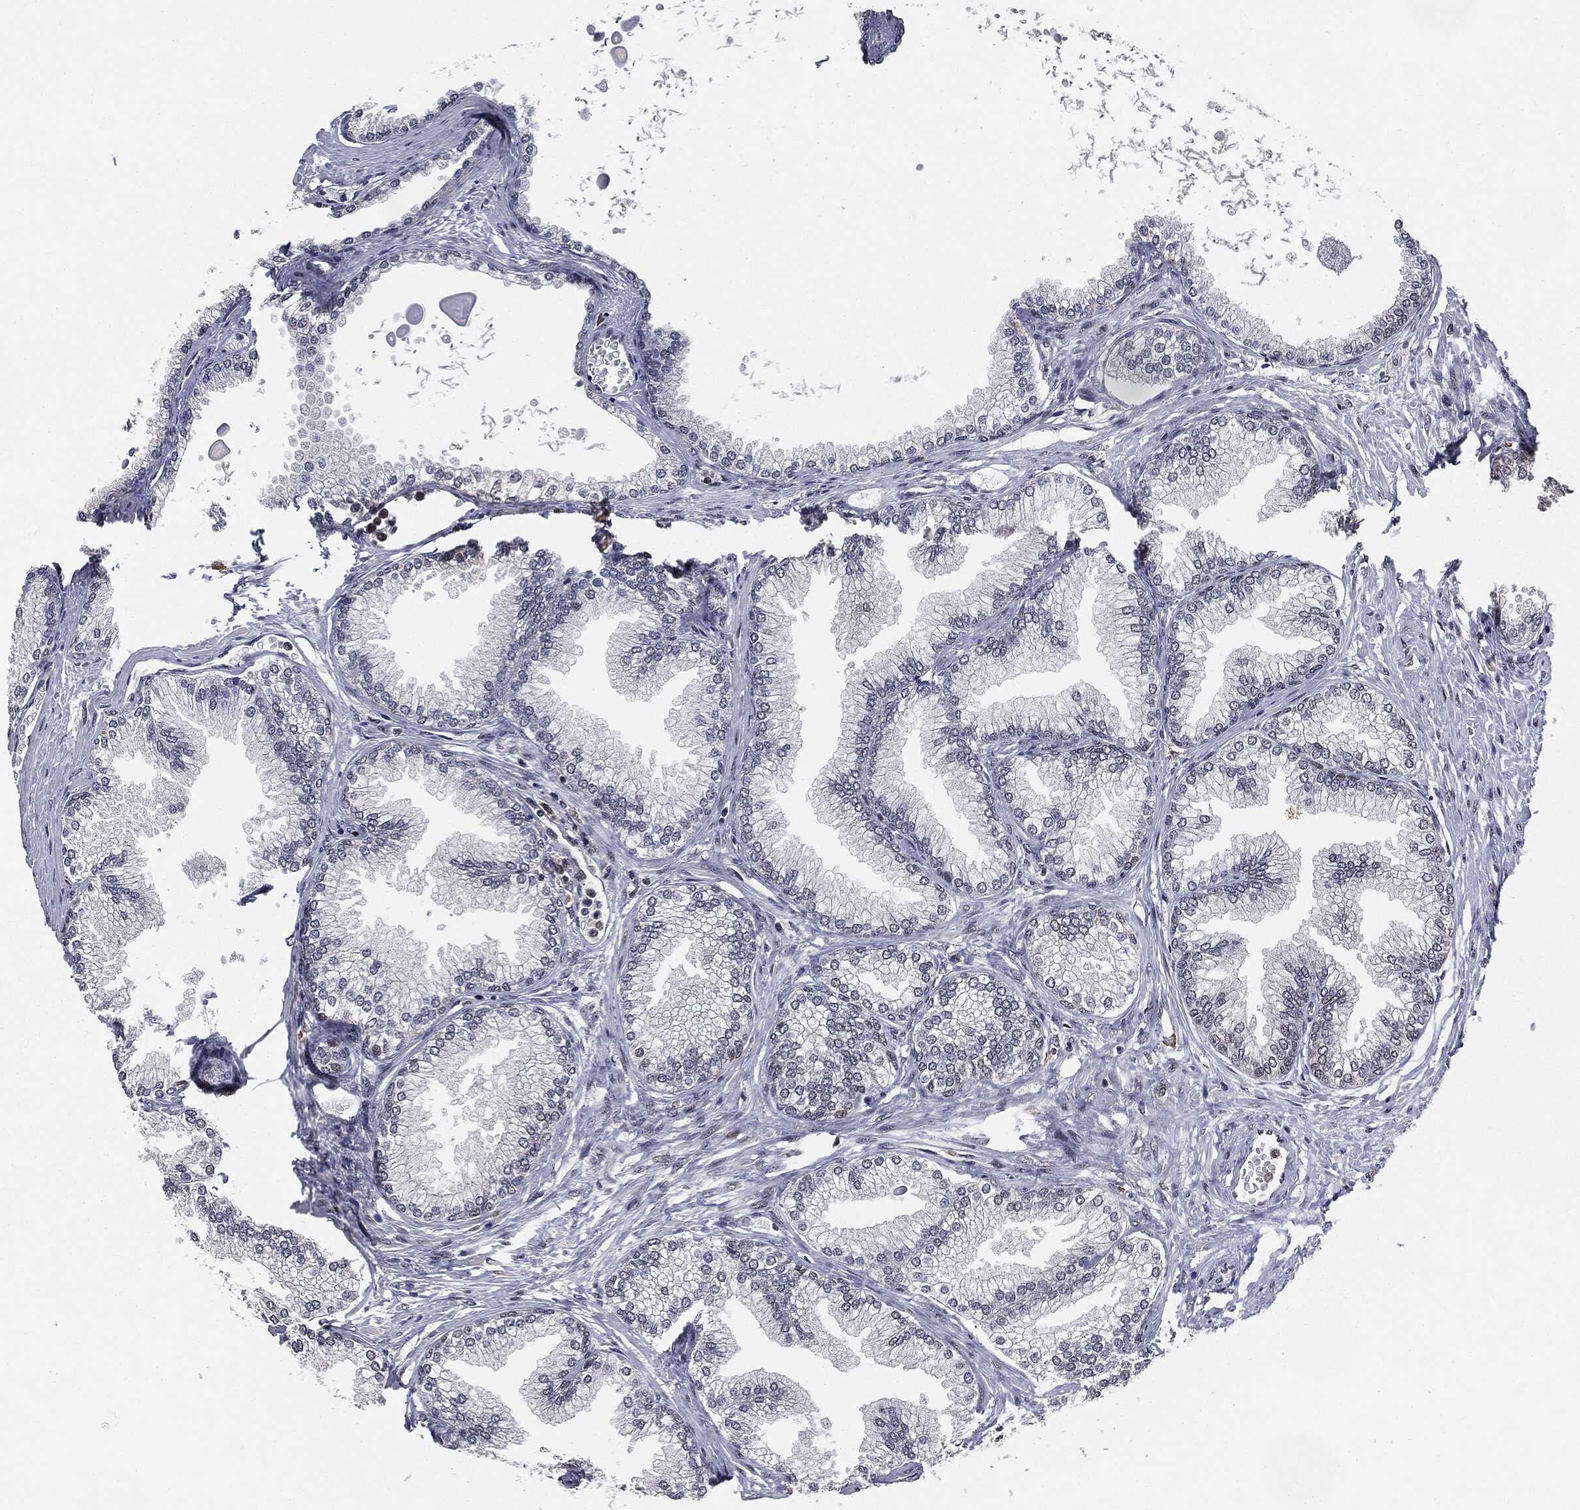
{"staining": {"intensity": "weak", "quantity": "<25%", "location": "nuclear"}, "tissue": "prostate", "cell_type": "Glandular cells", "image_type": "normal", "snomed": [{"axis": "morphology", "description": "Normal tissue, NOS"}, {"axis": "topography", "description": "Prostate"}], "caption": "Immunohistochemical staining of benign human prostate displays no significant expression in glandular cells.", "gene": "TBC1D22A", "patient": {"sex": "male", "age": 72}}